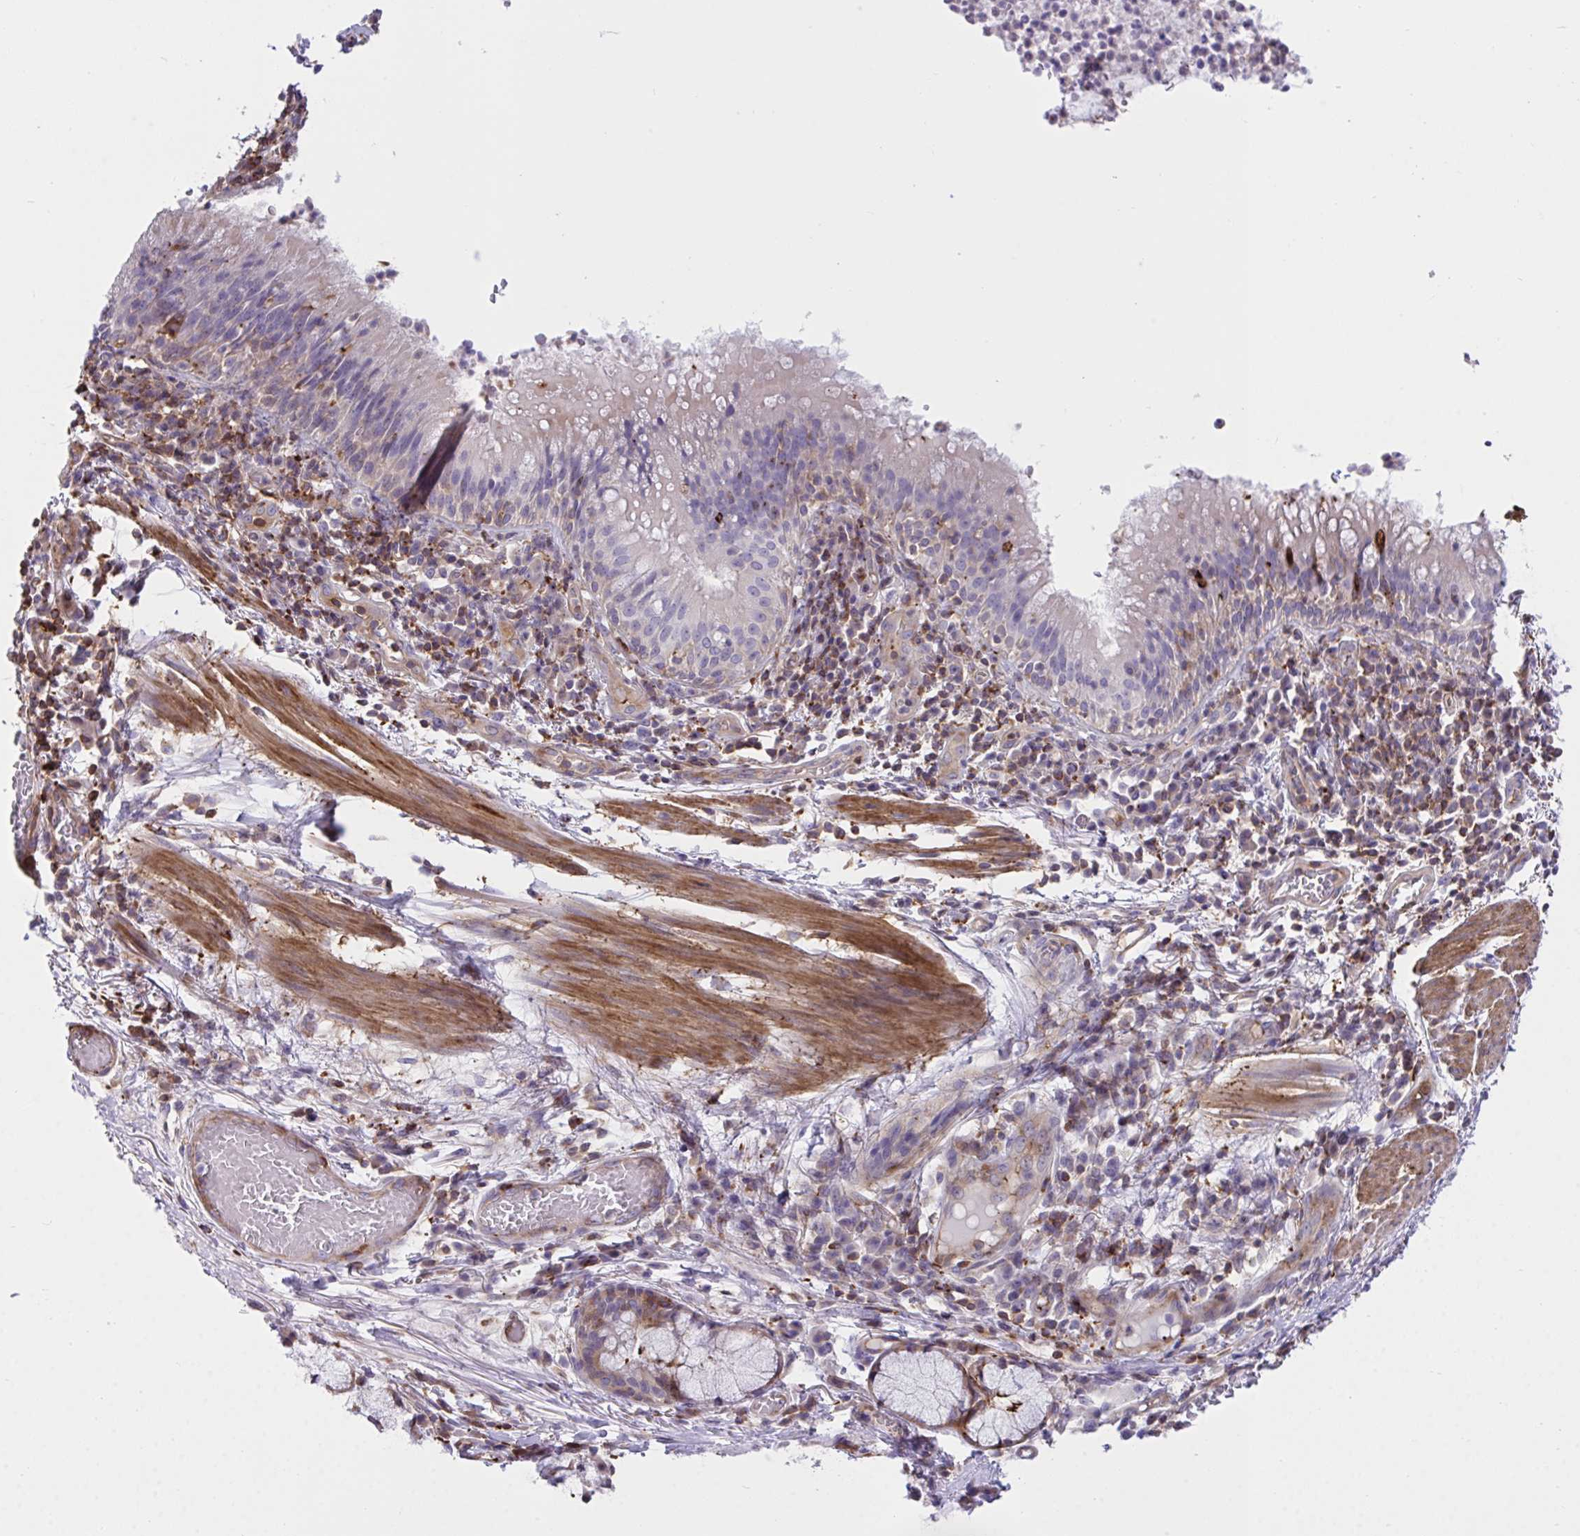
{"staining": {"intensity": "weak", "quantity": "25%-75%", "location": "cytoplasmic/membranous"}, "tissue": "bronchus", "cell_type": "Respiratory epithelial cells", "image_type": "normal", "snomed": [{"axis": "morphology", "description": "Normal tissue, NOS"}, {"axis": "topography", "description": "Cartilage tissue"}, {"axis": "topography", "description": "Bronchus"}], "caption": "IHC image of unremarkable bronchus stained for a protein (brown), which exhibits low levels of weak cytoplasmic/membranous expression in approximately 25%-75% of respiratory epithelial cells.", "gene": "PPIH", "patient": {"sex": "male", "age": 56}}